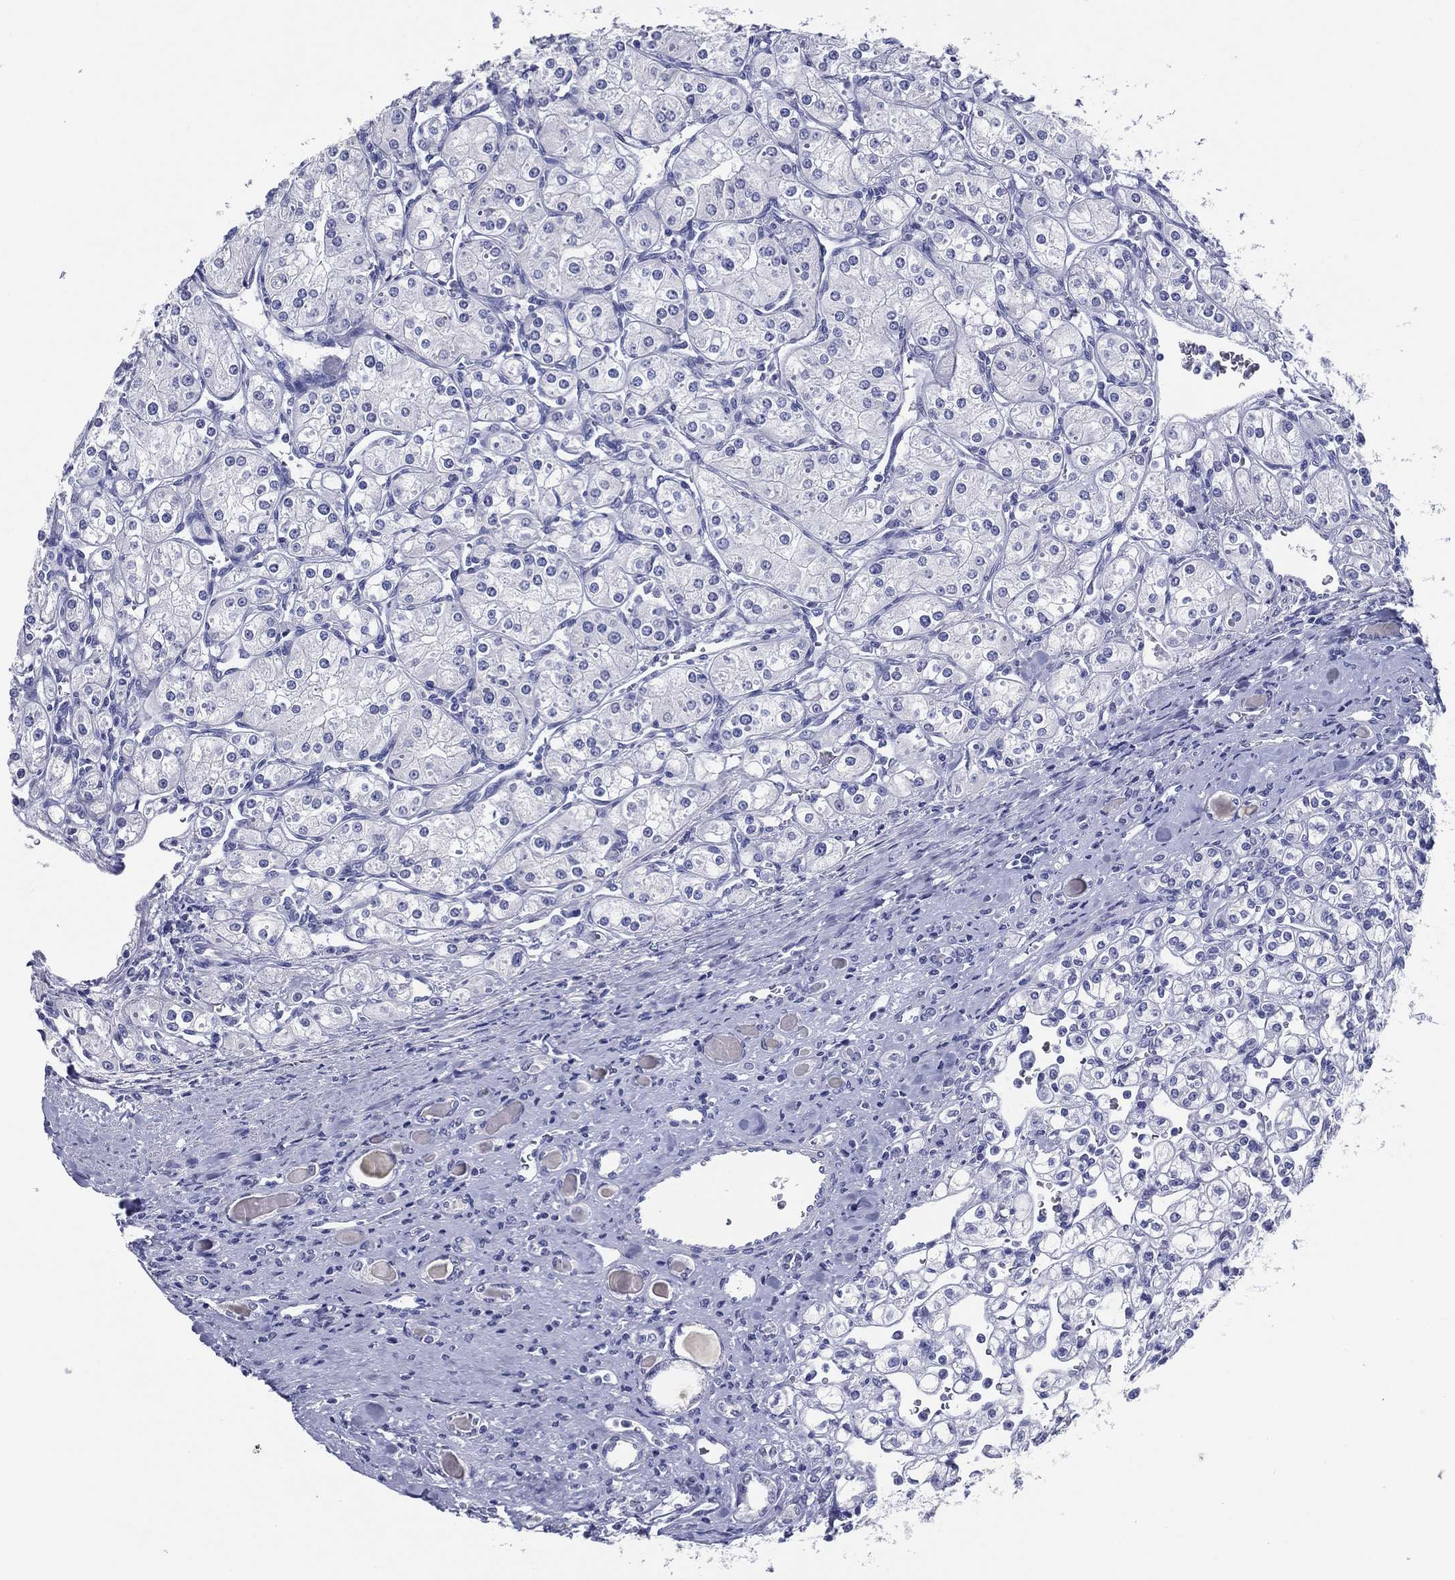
{"staining": {"intensity": "negative", "quantity": "none", "location": "none"}, "tissue": "renal cancer", "cell_type": "Tumor cells", "image_type": "cancer", "snomed": [{"axis": "morphology", "description": "Adenocarcinoma, NOS"}, {"axis": "topography", "description": "Kidney"}], "caption": "The micrograph reveals no staining of tumor cells in renal adenocarcinoma.", "gene": "TFAP2A", "patient": {"sex": "male", "age": 77}}